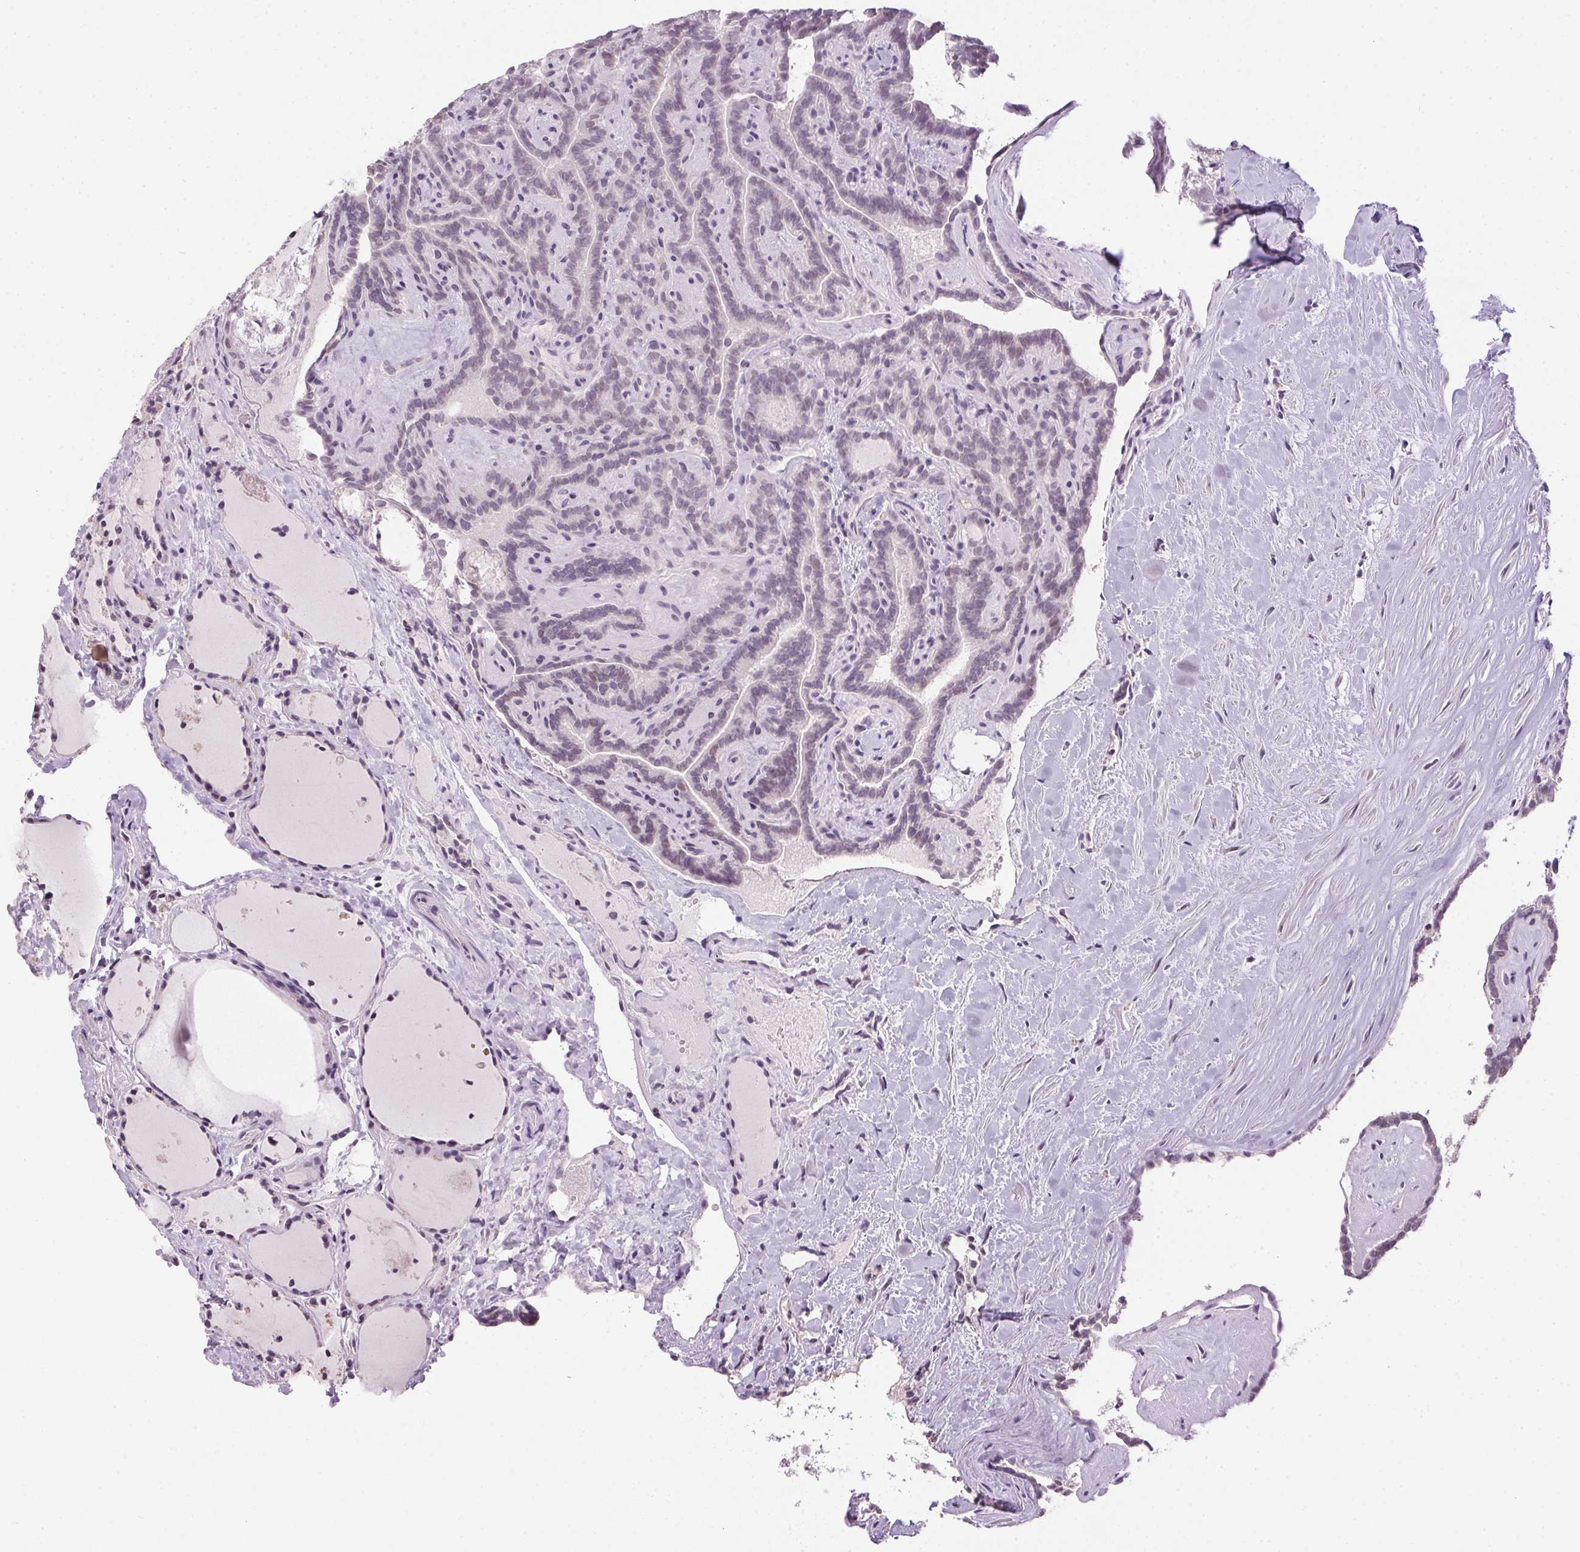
{"staining": {"intensity": "negative", "quantity": "none", "location": "none"}, "tissue": "thyroid cancer", "cell_type": "Tumor cells", "image_type": "cancer", "snomed": [{"axis": "morphology", "description": "Papillary adenocarcinoma, NOS"}, {"axis": "topography", "description": "Thyroid gland"}], "caption": "This is a image of immunohistochemistry (IHC) staining of thyroid cancer, which shows no staining in tumor cells. (DAB (3,3'-diaminobenzidine) IHC visualized using brightfield microscopy, high magnification).", "gene": "SPACA9", "patient": {"sex": "female", "age": 21}}